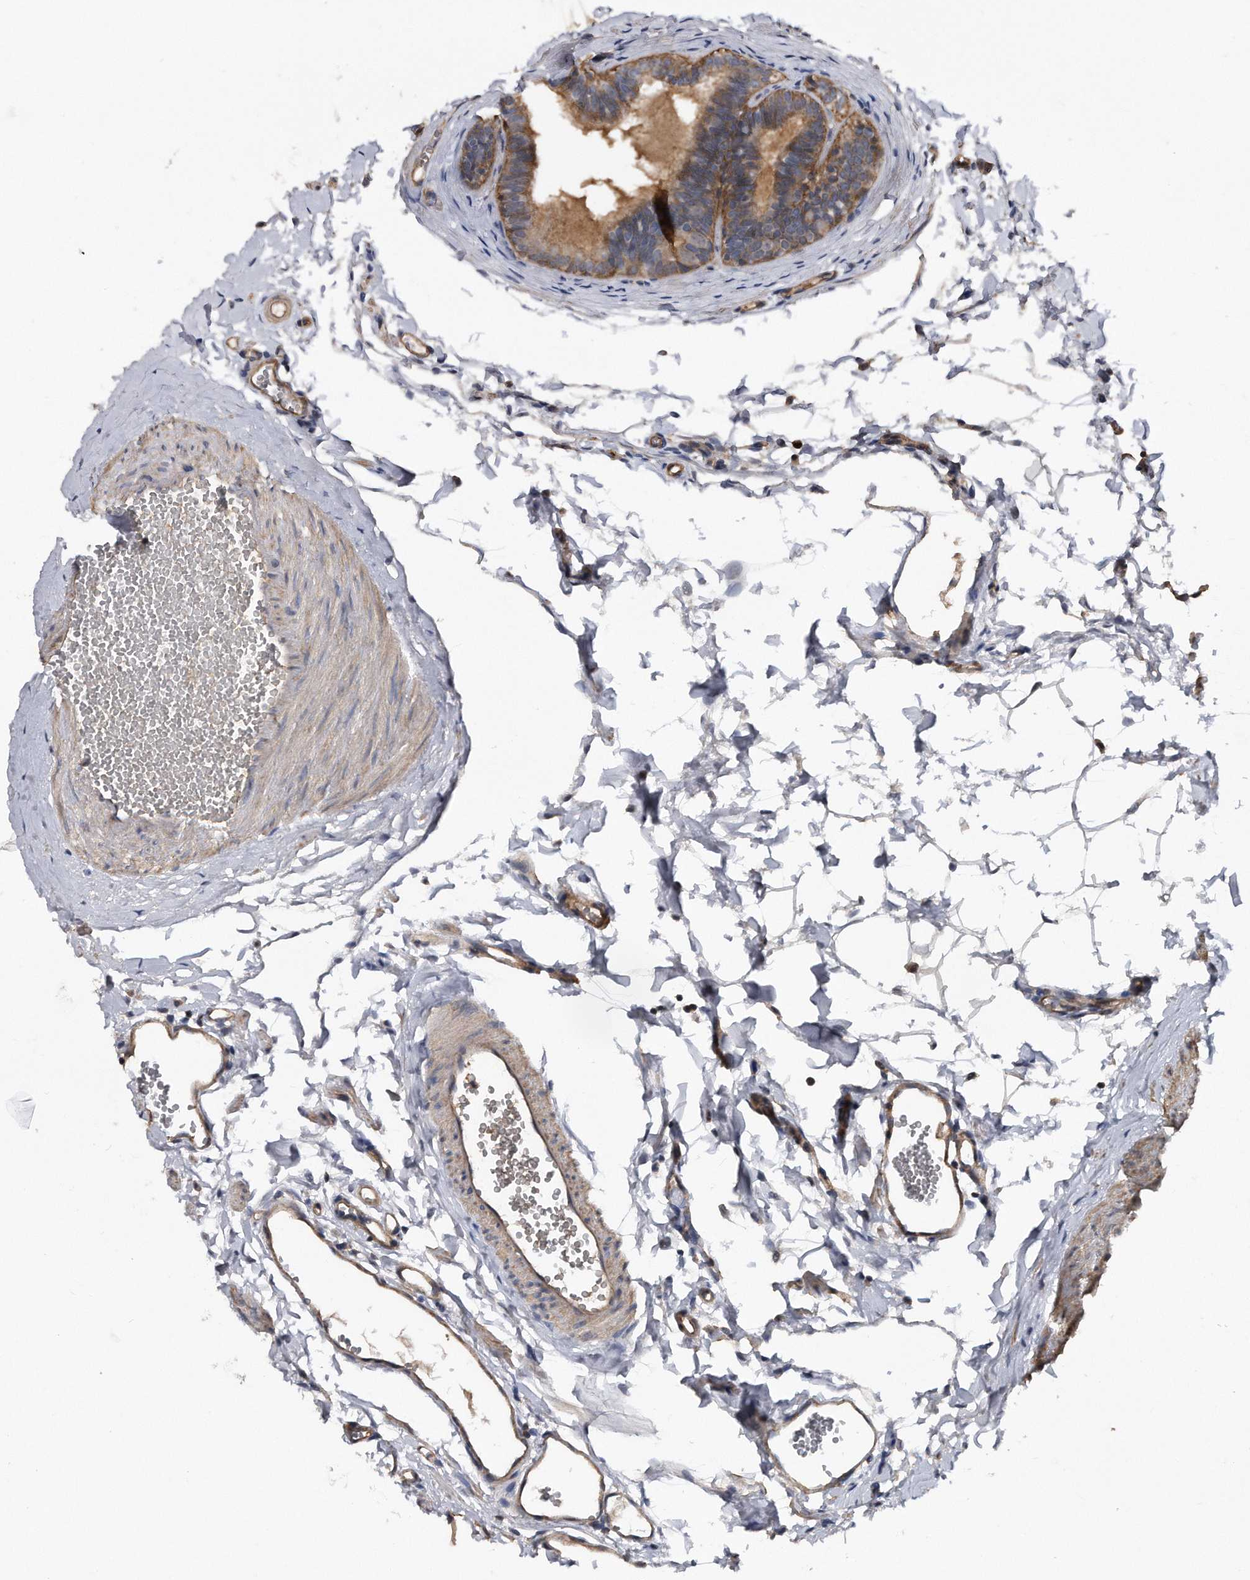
{"staining": {"intensity": "moderate", "quantity": "25%-75%", "location": "cytoplasmic/membranous"}, "tissue": "fallopian tube", "cell_type": "Glandular cells", "image_type": "normal", "snomed": [{"axis": "morphology", "description": "Normal tissue, NOS"}, {"axis": "topography", "description": "Fallopian tube"}], "caption": "Benign fallopian tube reveals moderate cytoplasmic/membranous expression in about 25%-75% of glandular cells (Brightfield microscopy of DAB IHC at high magnification)..", "gene": "KCND3", "patient": {"sex": "female", "age": 35}}